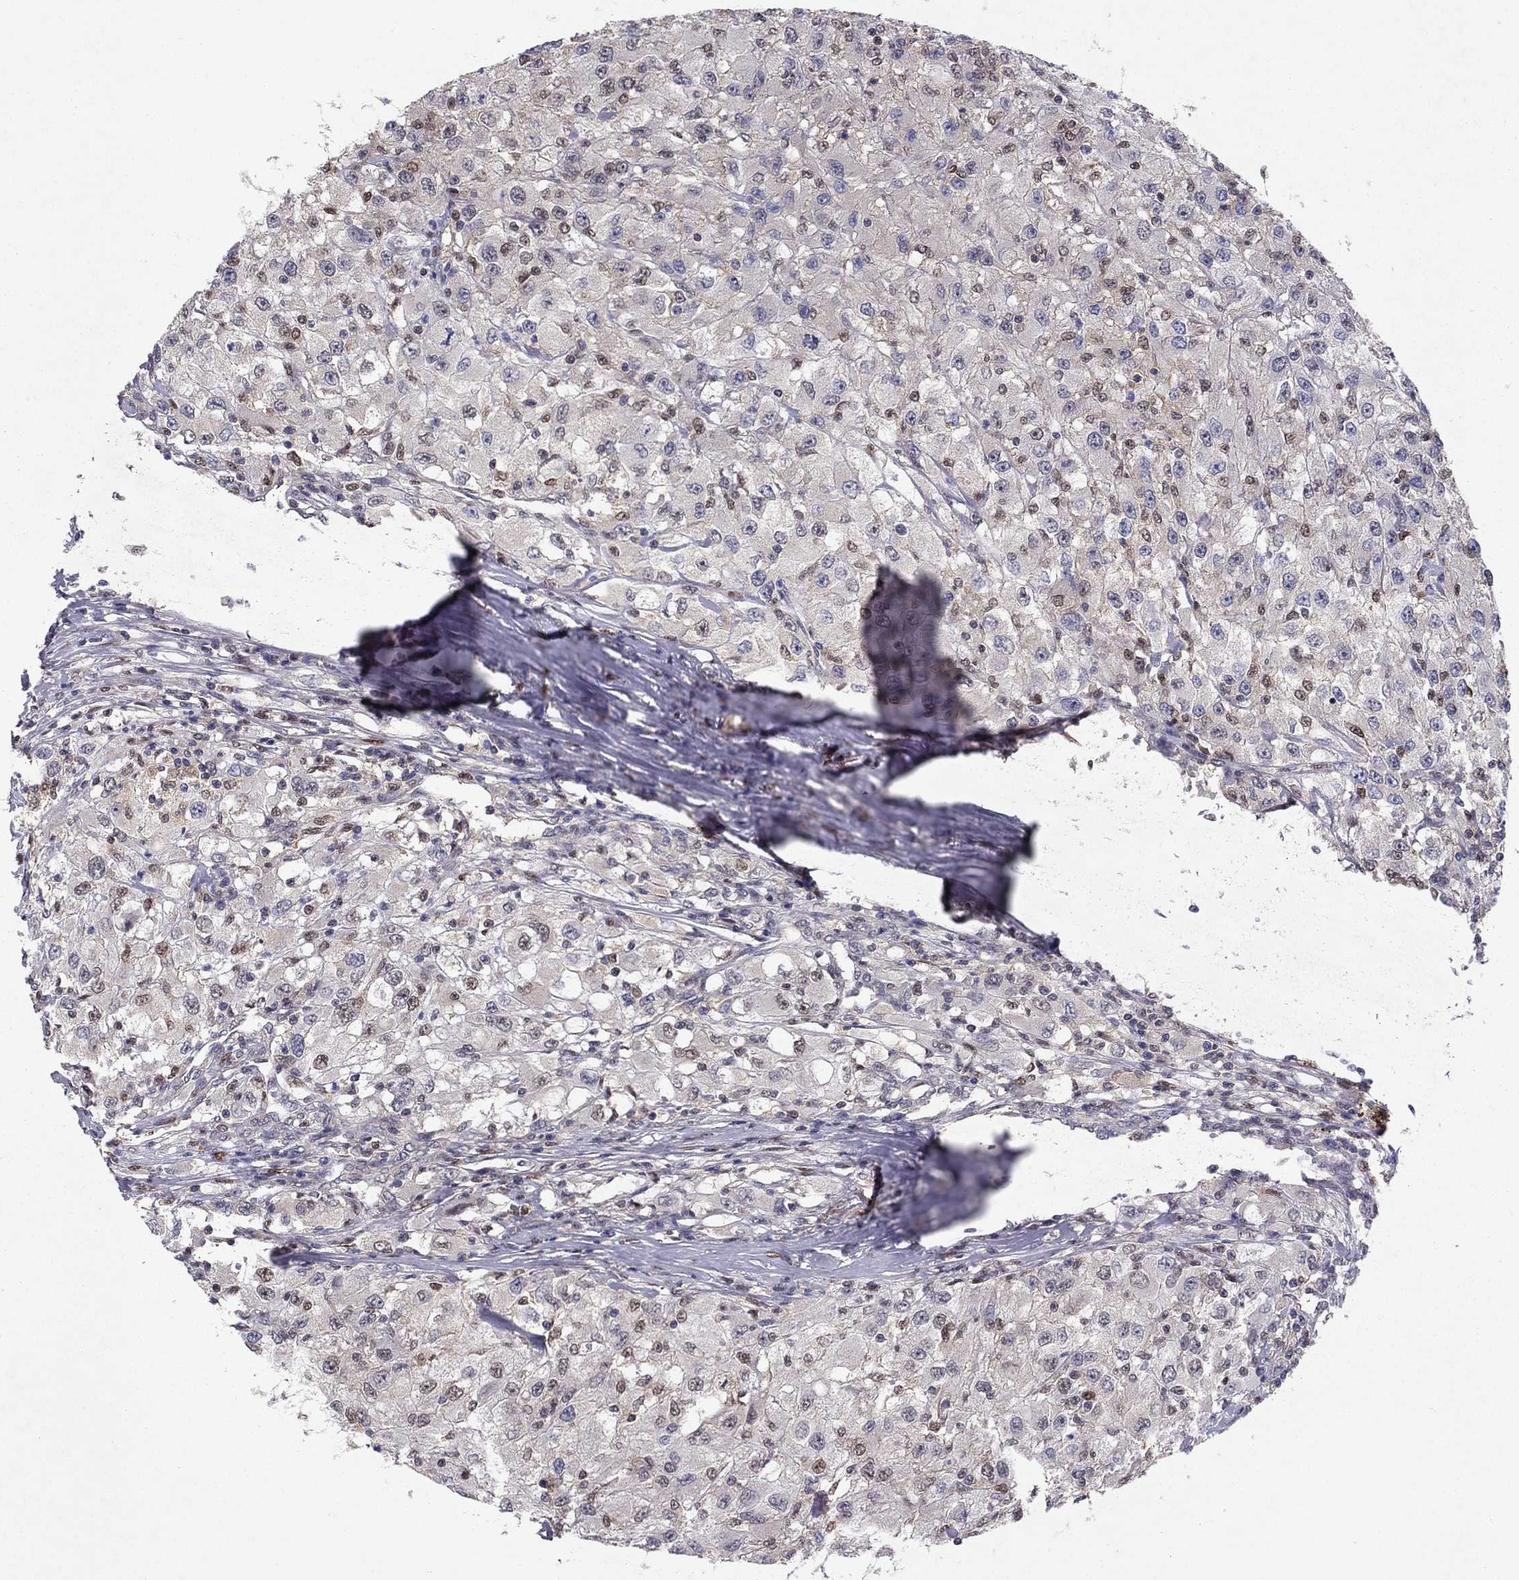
{"staining": {"intensity": "negative", "quantity": "none", "location": "none"}, "tissue": "renal cancer", "cell_type": "Tumor cells", "image_type": "cancer", "snomed": [{"axis": "morphology", "description": "Adenocarcinoma, NOS"}, {"axis": "topography", "description": "Kidney"}], "caption": "Immunohistochemical staining of renal adenocarcinoma displays no significant staining in tumor cells.", "gene": "CRTC1", "patient": {"sex": "female", "age": 67}}